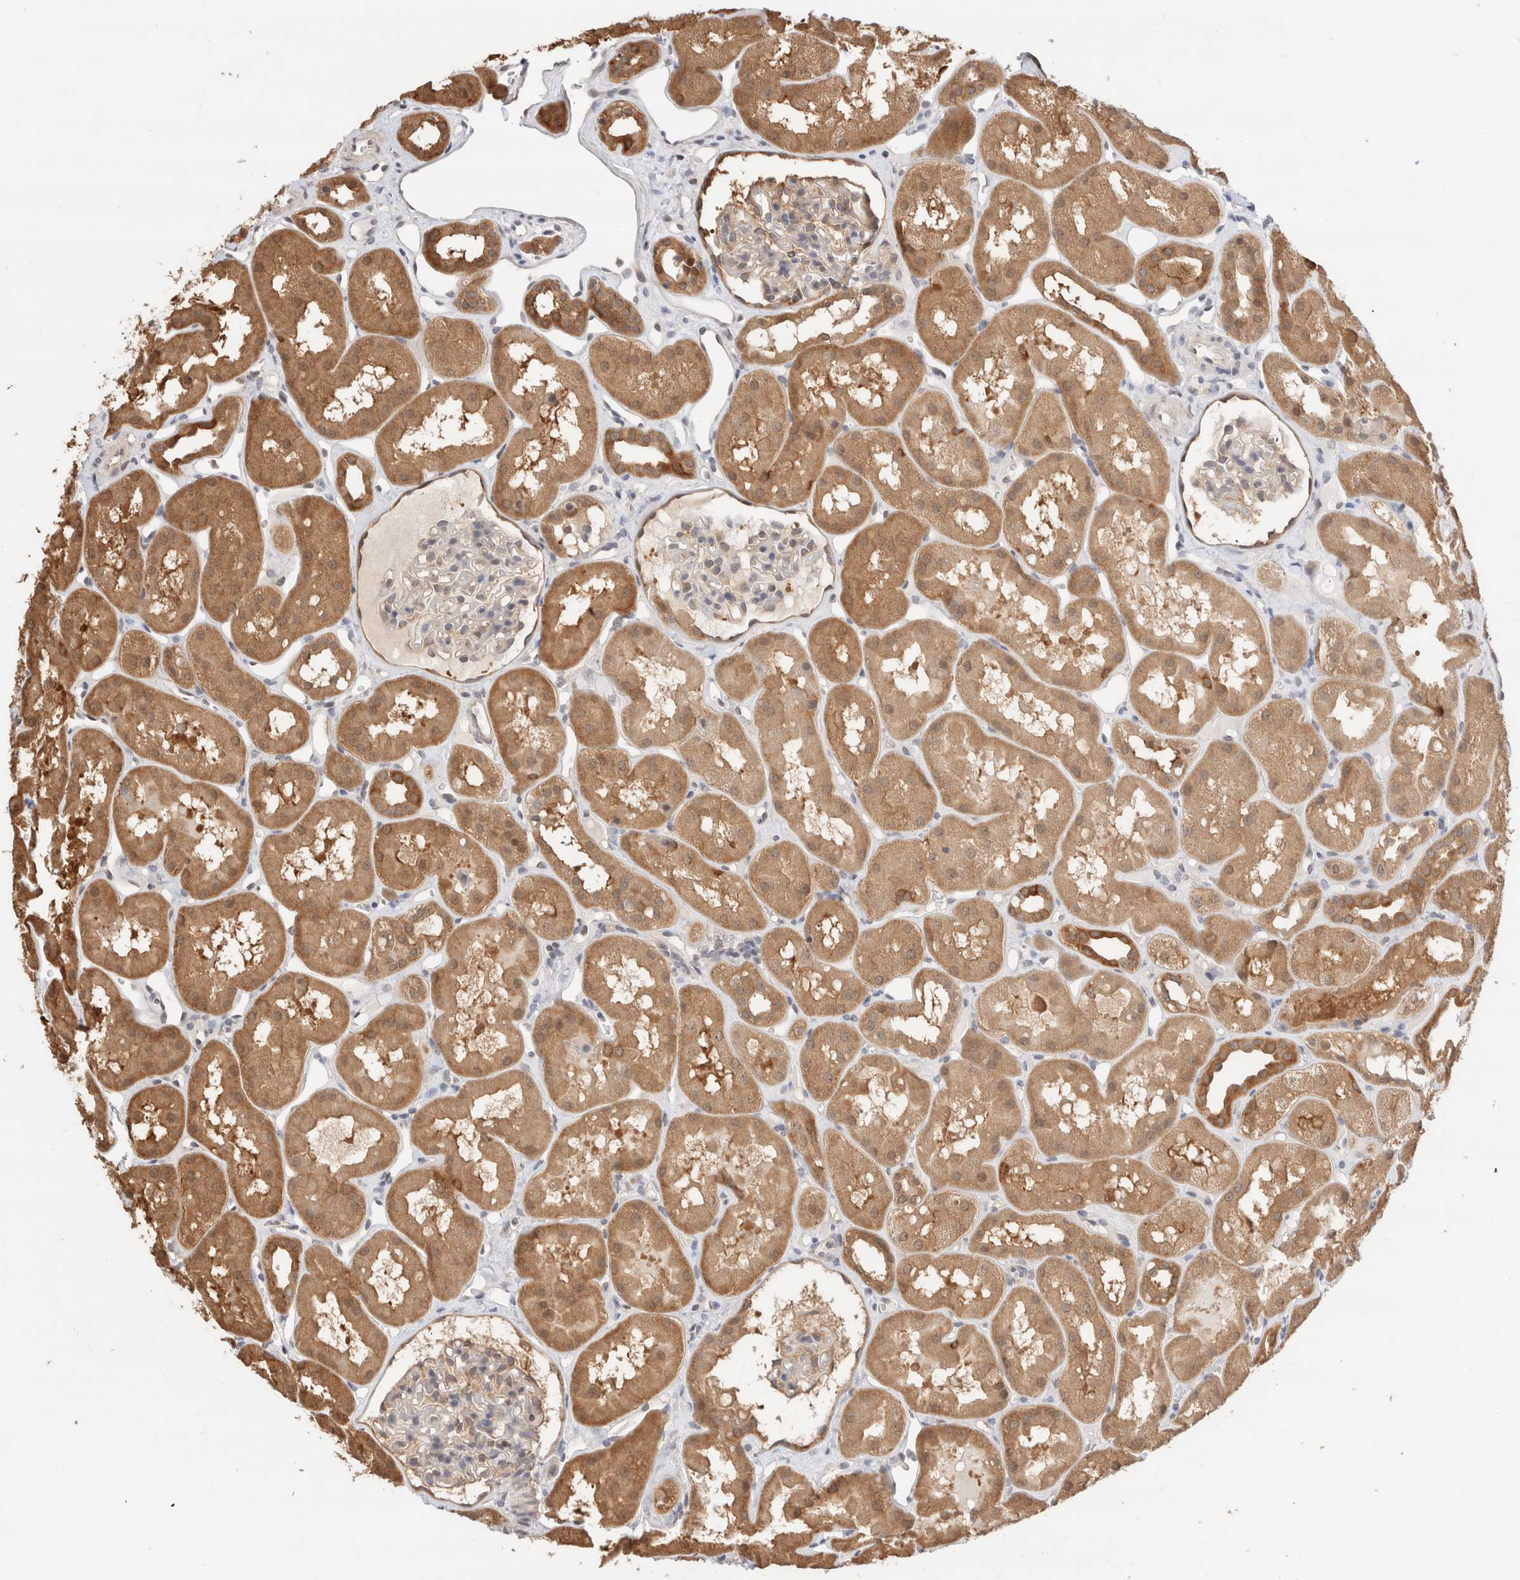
{"staining": {"intensity": "weak", "quantity": "<25%", "location": "cytoplasmic/membranous"}, "tissue": "kidney", "cell_type": "Cells in glomeruli", "image_type": "normal", "snomed": [{"axis": "morphology", "description": "Normal tissue, NOS"}, {"axis": "topography", "description": "Kidney"}], "caption": "This histopathology image is of unremarkable kidney stained with immunohistochemistry (IHC) to label a protein in brown with the nuclei are counter-stained blue. There is no staining in cells in glomeruli. The staining was performed using DAB (3,3'-diaminobenzidine) to visualize the protein expression in brown, while the nuclei were stained in blue with hematoxylin (Magnification: 20x).", "gene": "C17orf97", "patient": {"sex": "male", "age": 16}}